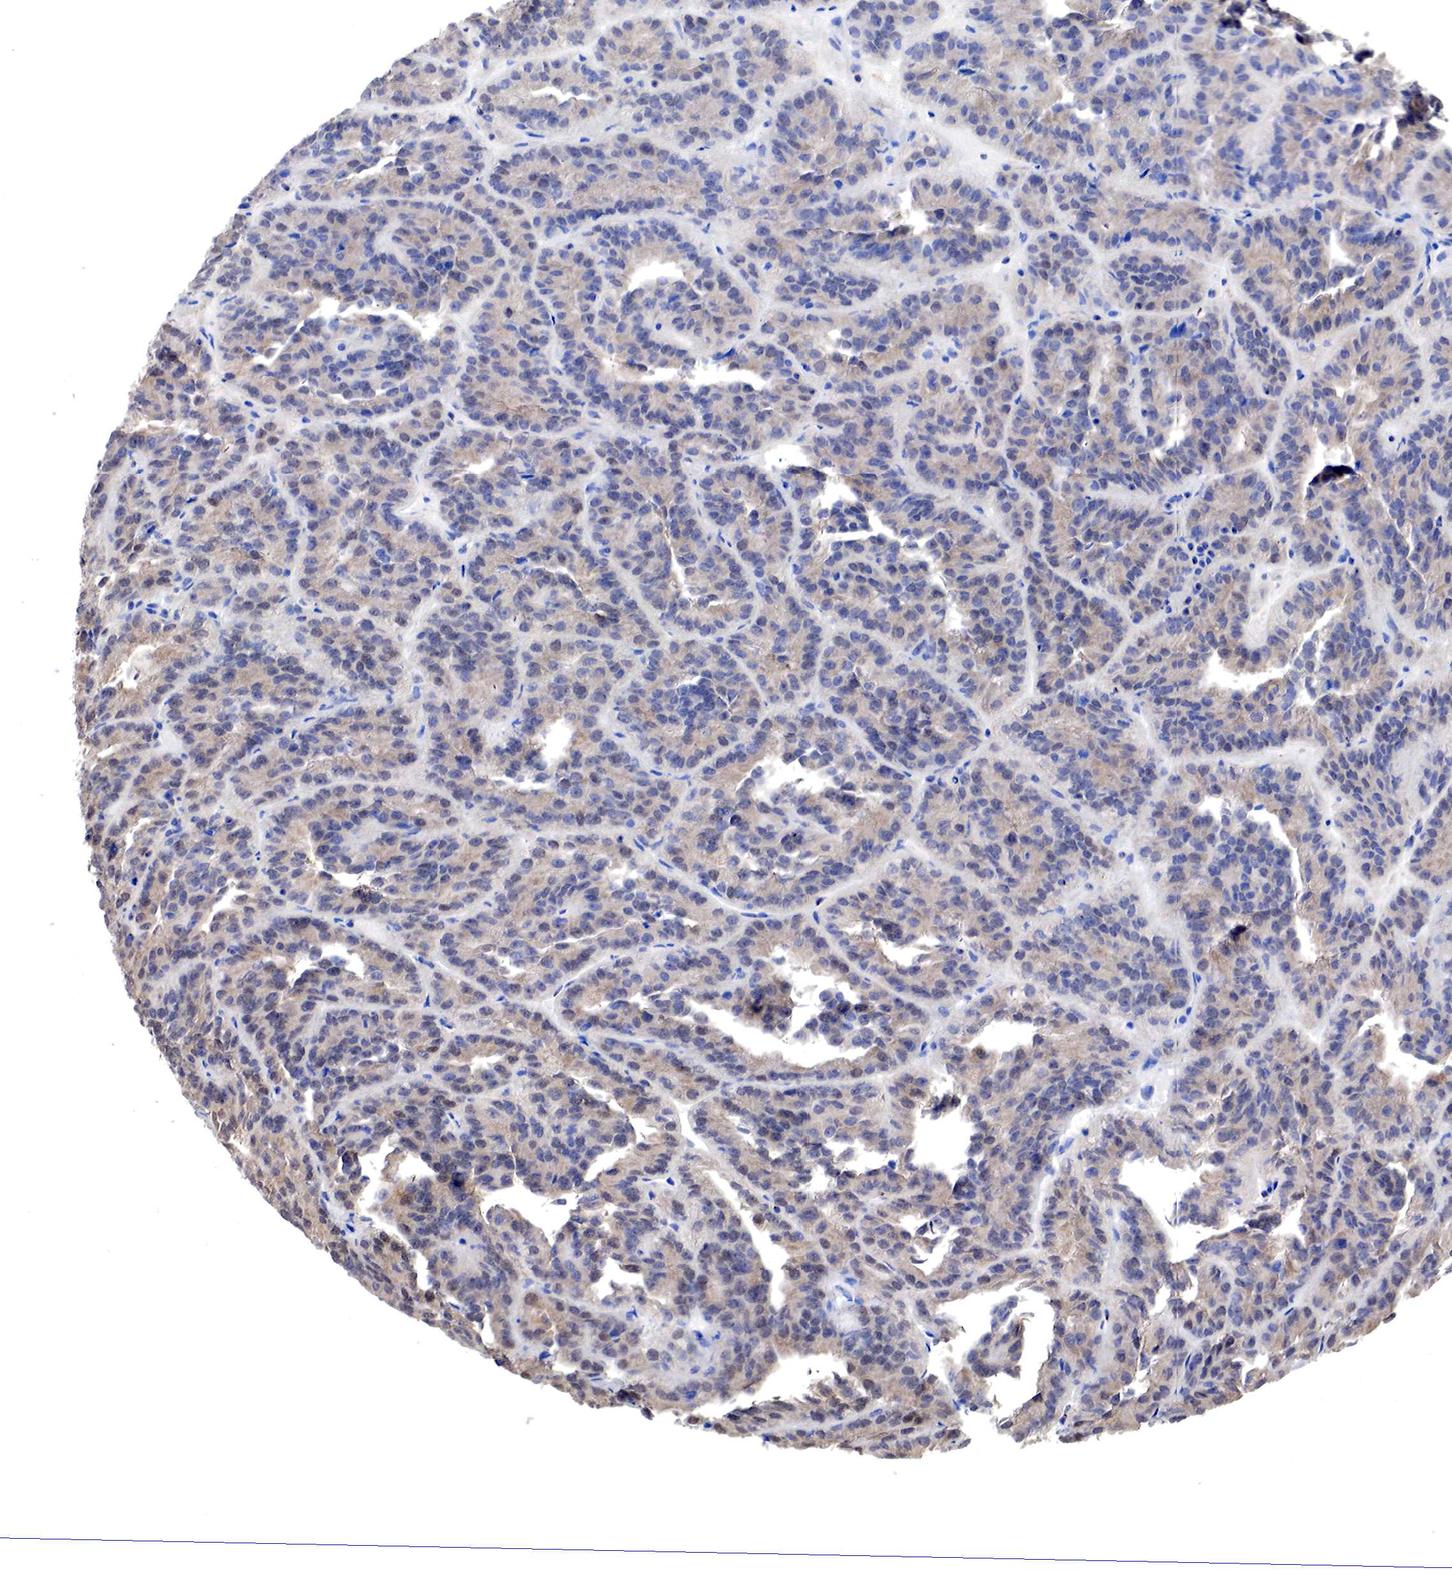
{"staining": {"intensity": "weak", "quantity": ">75%", "location": "cytoplasmic/membranous,nuclear"}, "tissue": "renal cancer", "cell_type": "Tumor cells", "image_type": "cancer", "snomed": [{"axis": "morphology", "description": "Adenocarcinoma, NOS"}, {"axis": "topography", "description": "Kidney"}], "caption": "Protein analysis of renal cancer tissue displays weak cytoplasmic/membranous and nuclear positivity in approximately >75% of tumor cells.", "gene": "PABIR2", "patient": {"sex": "male", "age": 46}}